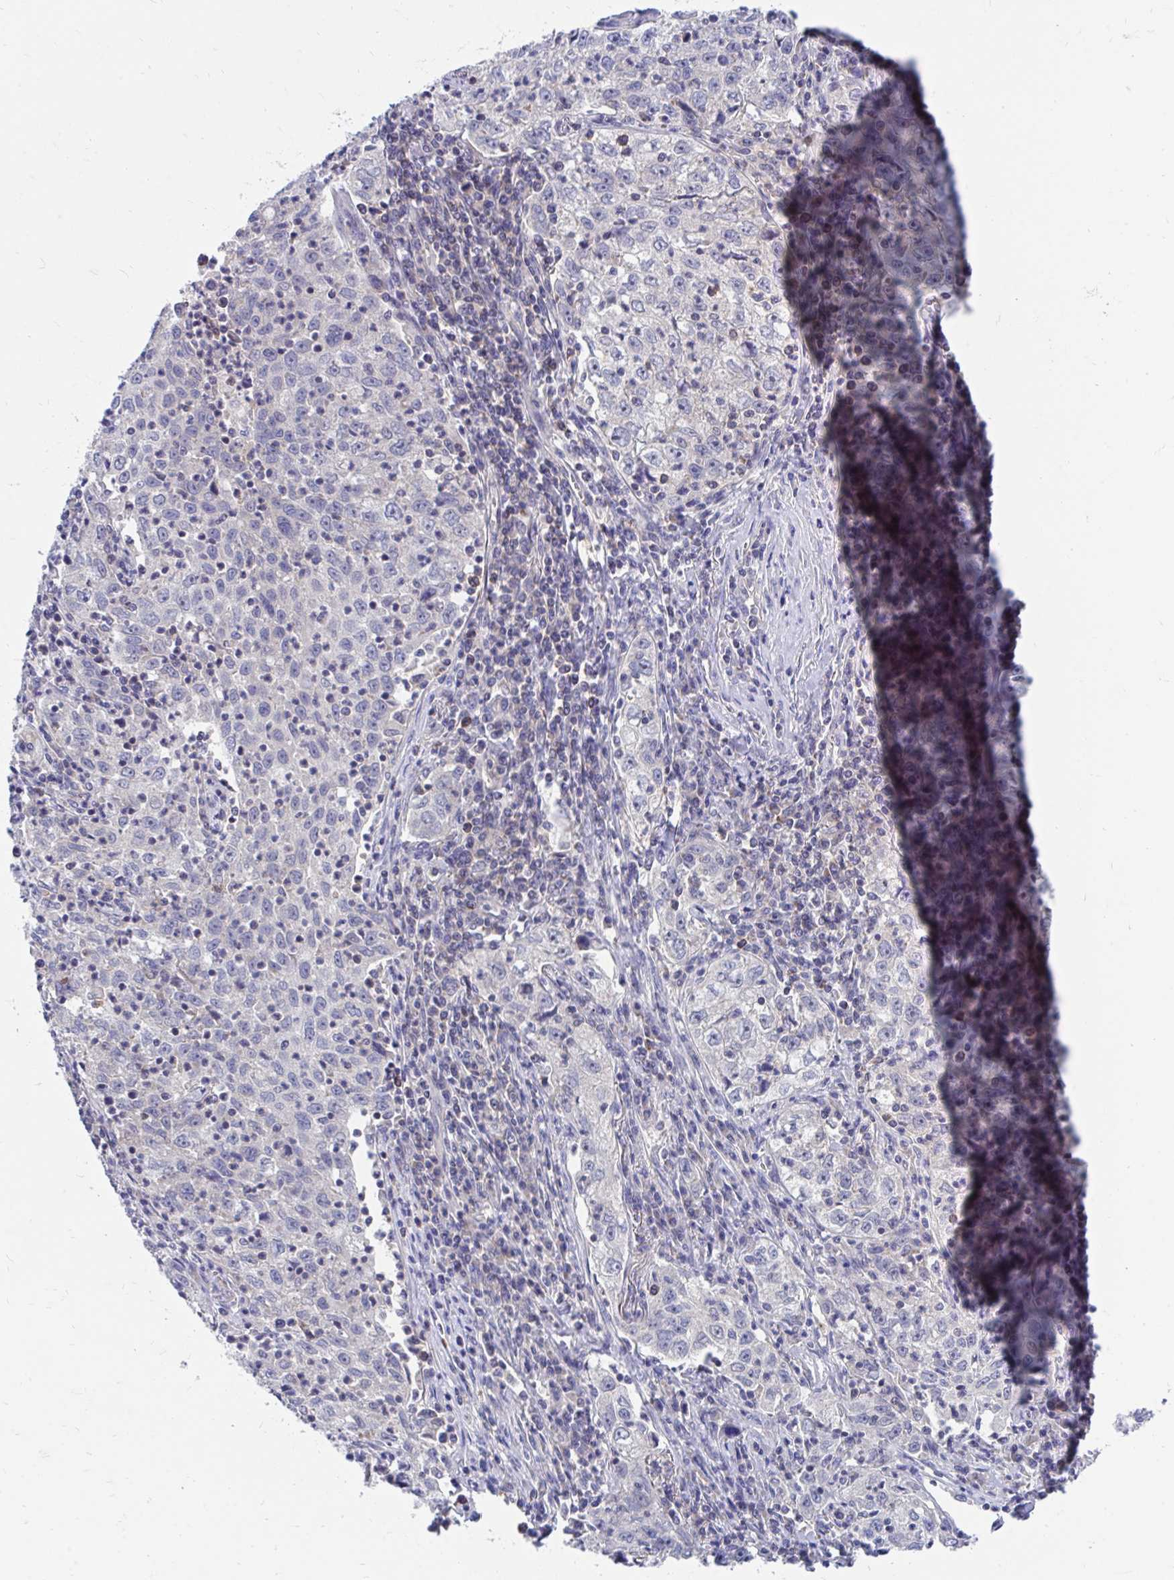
{"staining": {"intensity": "negative", "quantity": "none", "location": "none"}, "tissue": "lung cancer", "cell_type": "Tumor cells", "image_type": "cancer", "snomed": [{"axis": "morphology", "description": "Squamous cell carcinoma, NOS"}, {"axis": "topography", "description": "Lung"}], "caption": "DAB immunohistochemical staining of human lung cancer shows no significant expression in tumor cells.", "gene": "FHIP1B", "patient": {"sex": "male", "age": 71}}